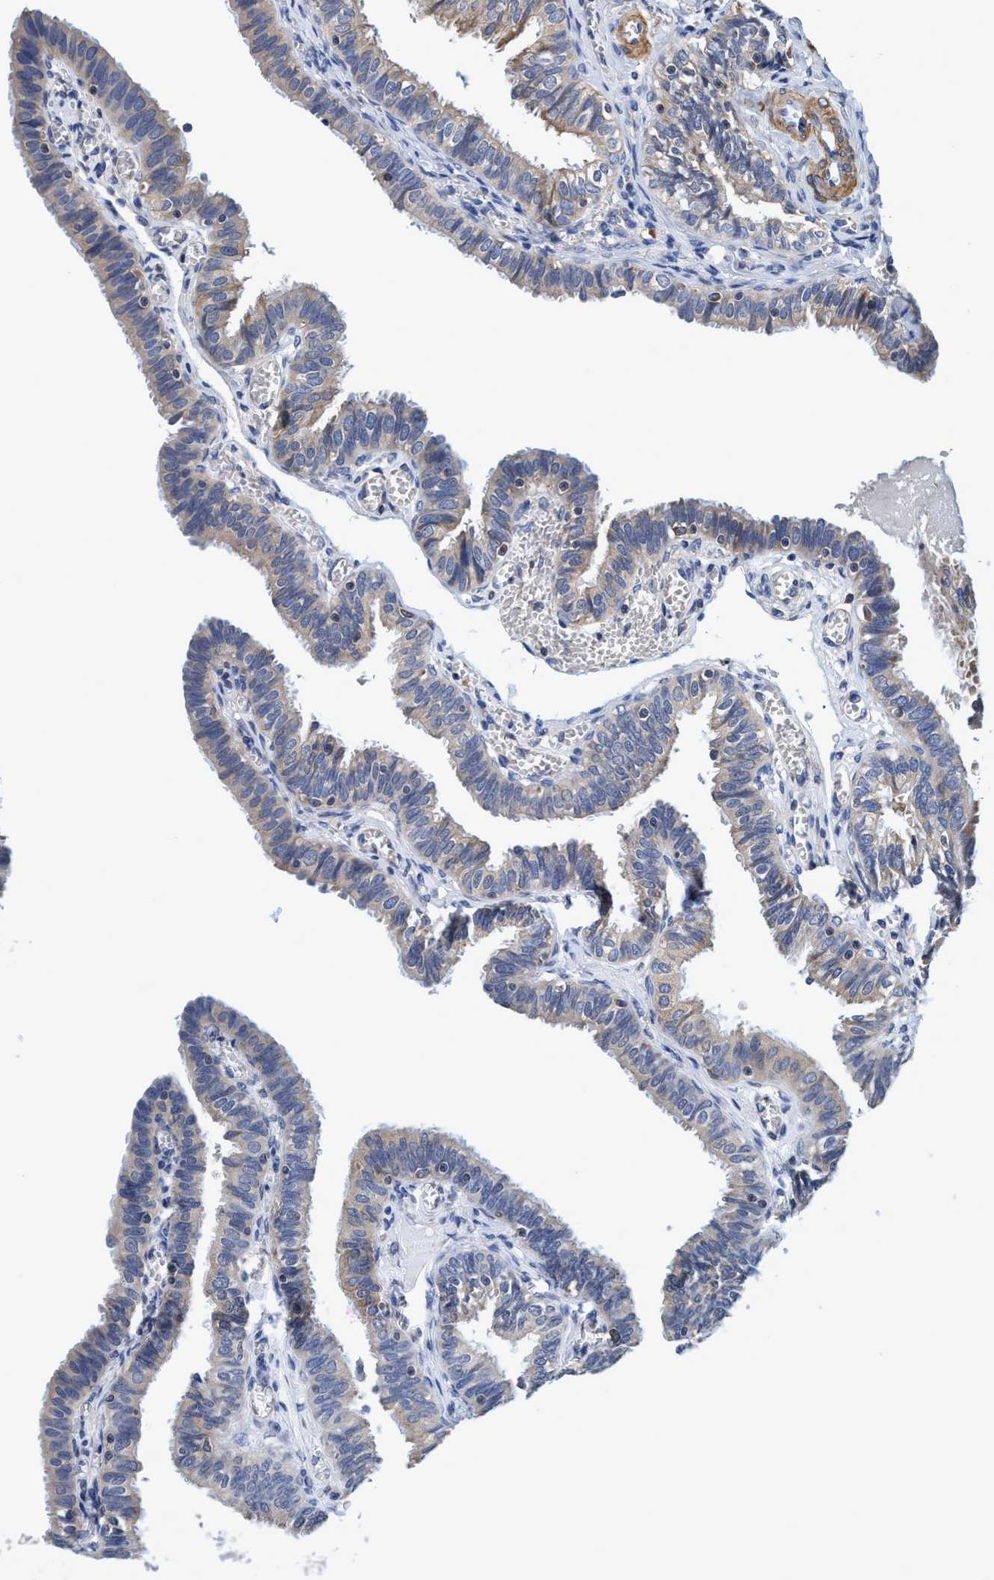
{"staining": {"intensity": "moderate", "quantity": "25%-75%", "location": "cytoplasmic/membranous"}, "tissue": "fallopian tube", "cell_type": "Glandular cells", "image_type": "normal", "snomed": [{"axis": "morphology", "description": "Normal tissue, NOS"}, {"axis": "topography", "description": "Fallopian tube"}], "caption": "Benign fallopian tube shows moderate cytoplasmic/membranous expression in approximately 25%-75% of glandular cells (DAB (3,3'-diaminobenzidine) IHC with brightfield microscopy, high magnification)..", "gene": "CALCOCO2", "patient": {"sex": "female", "age": 46}}